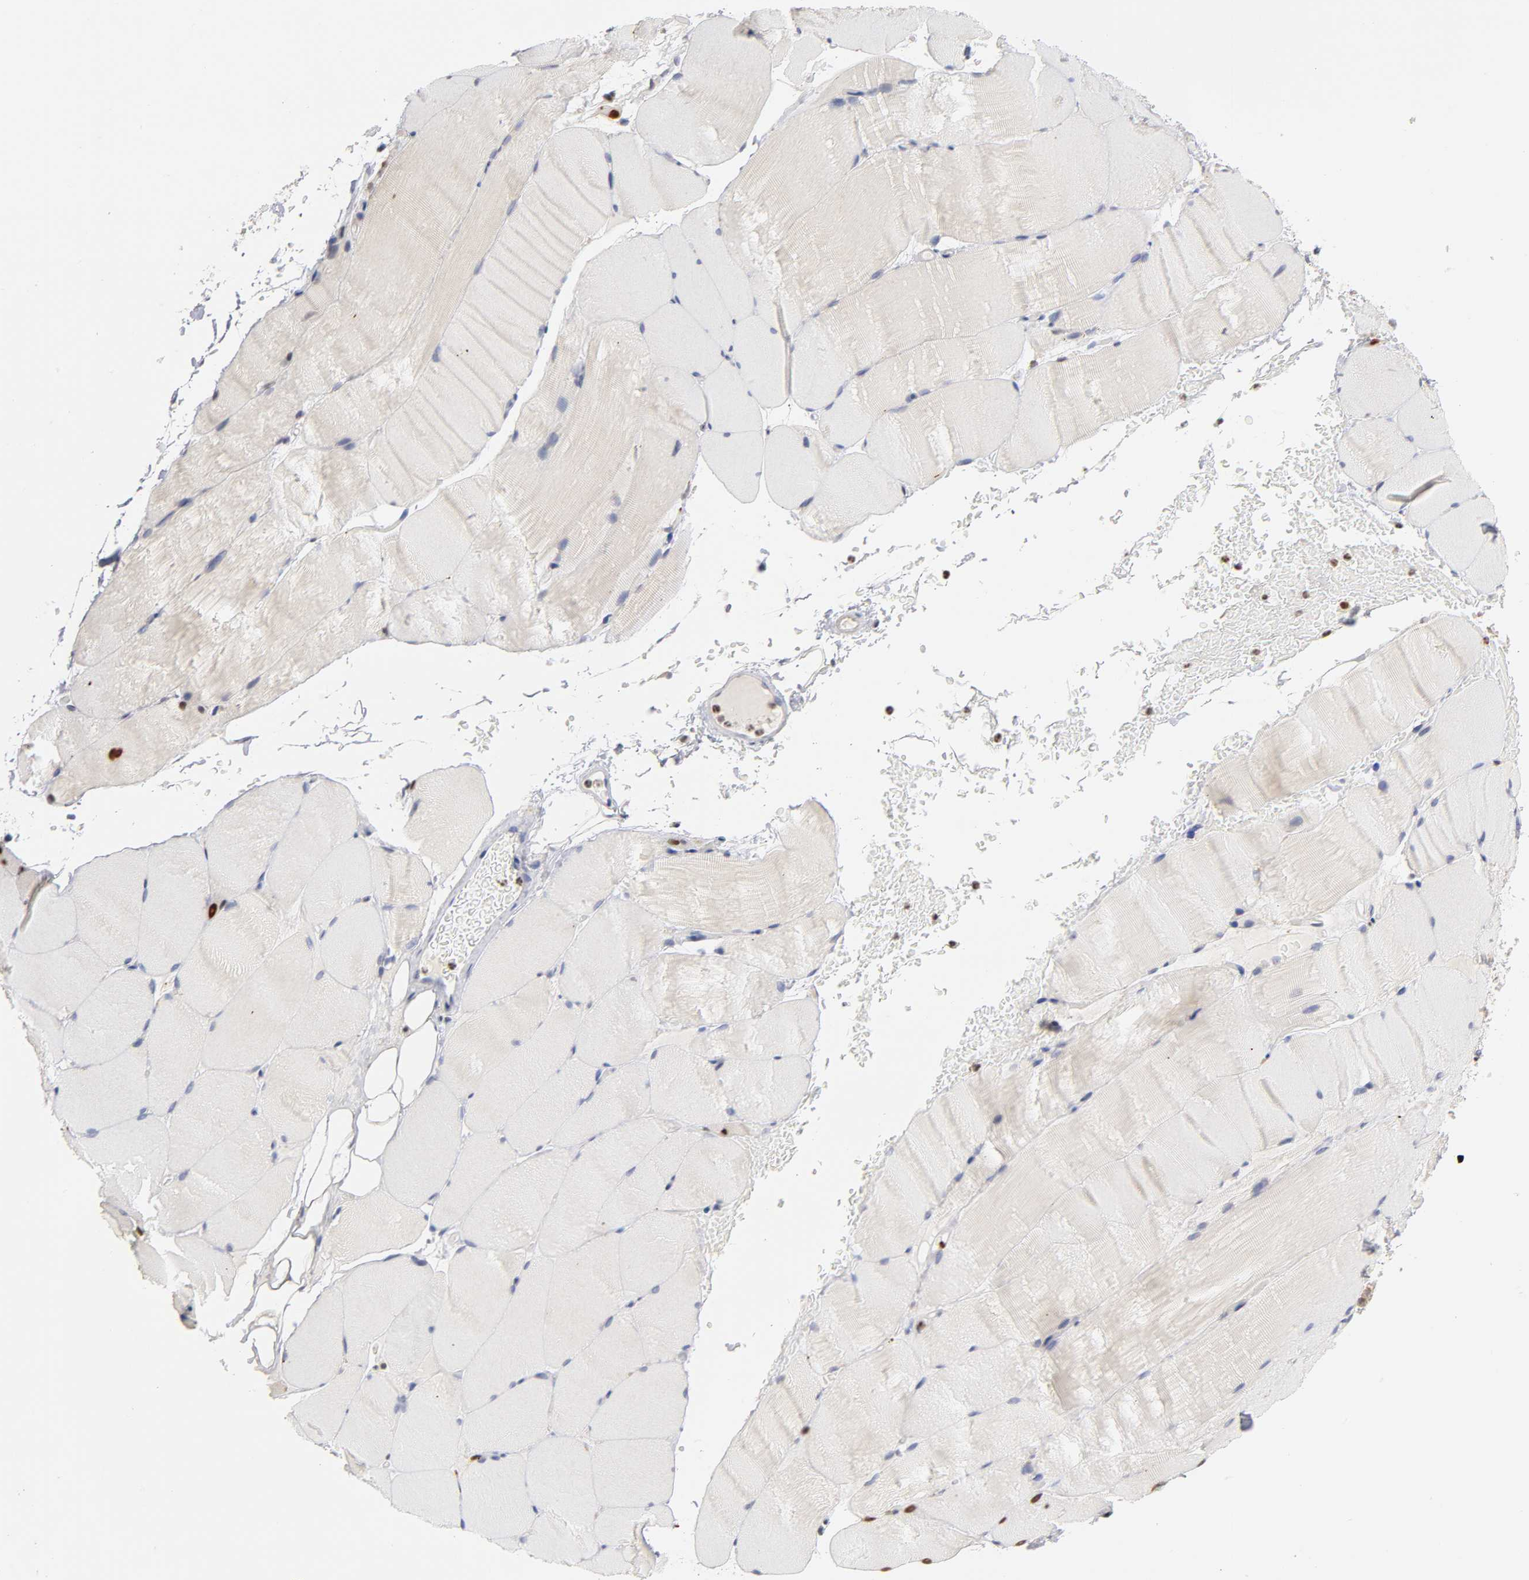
{"staining": {"intensity": "negative", "quantity": "none", "location": "none"}, "tissue": "skeletal muscle", "cell_type": "Myocytes", "image_type": "normal", "snomed": [{"axis": "morphology", "description": "Normal tissue, NOS"}, {"axis": "topography", "description": "Skeletal muscle"}], "caption": "This is a histopathology image of IHC staining of normal skeletal muscle, which shows no expression in myocytes.", "gene": "RUNX1", "patient": {"sex": "female", "age": 37}}